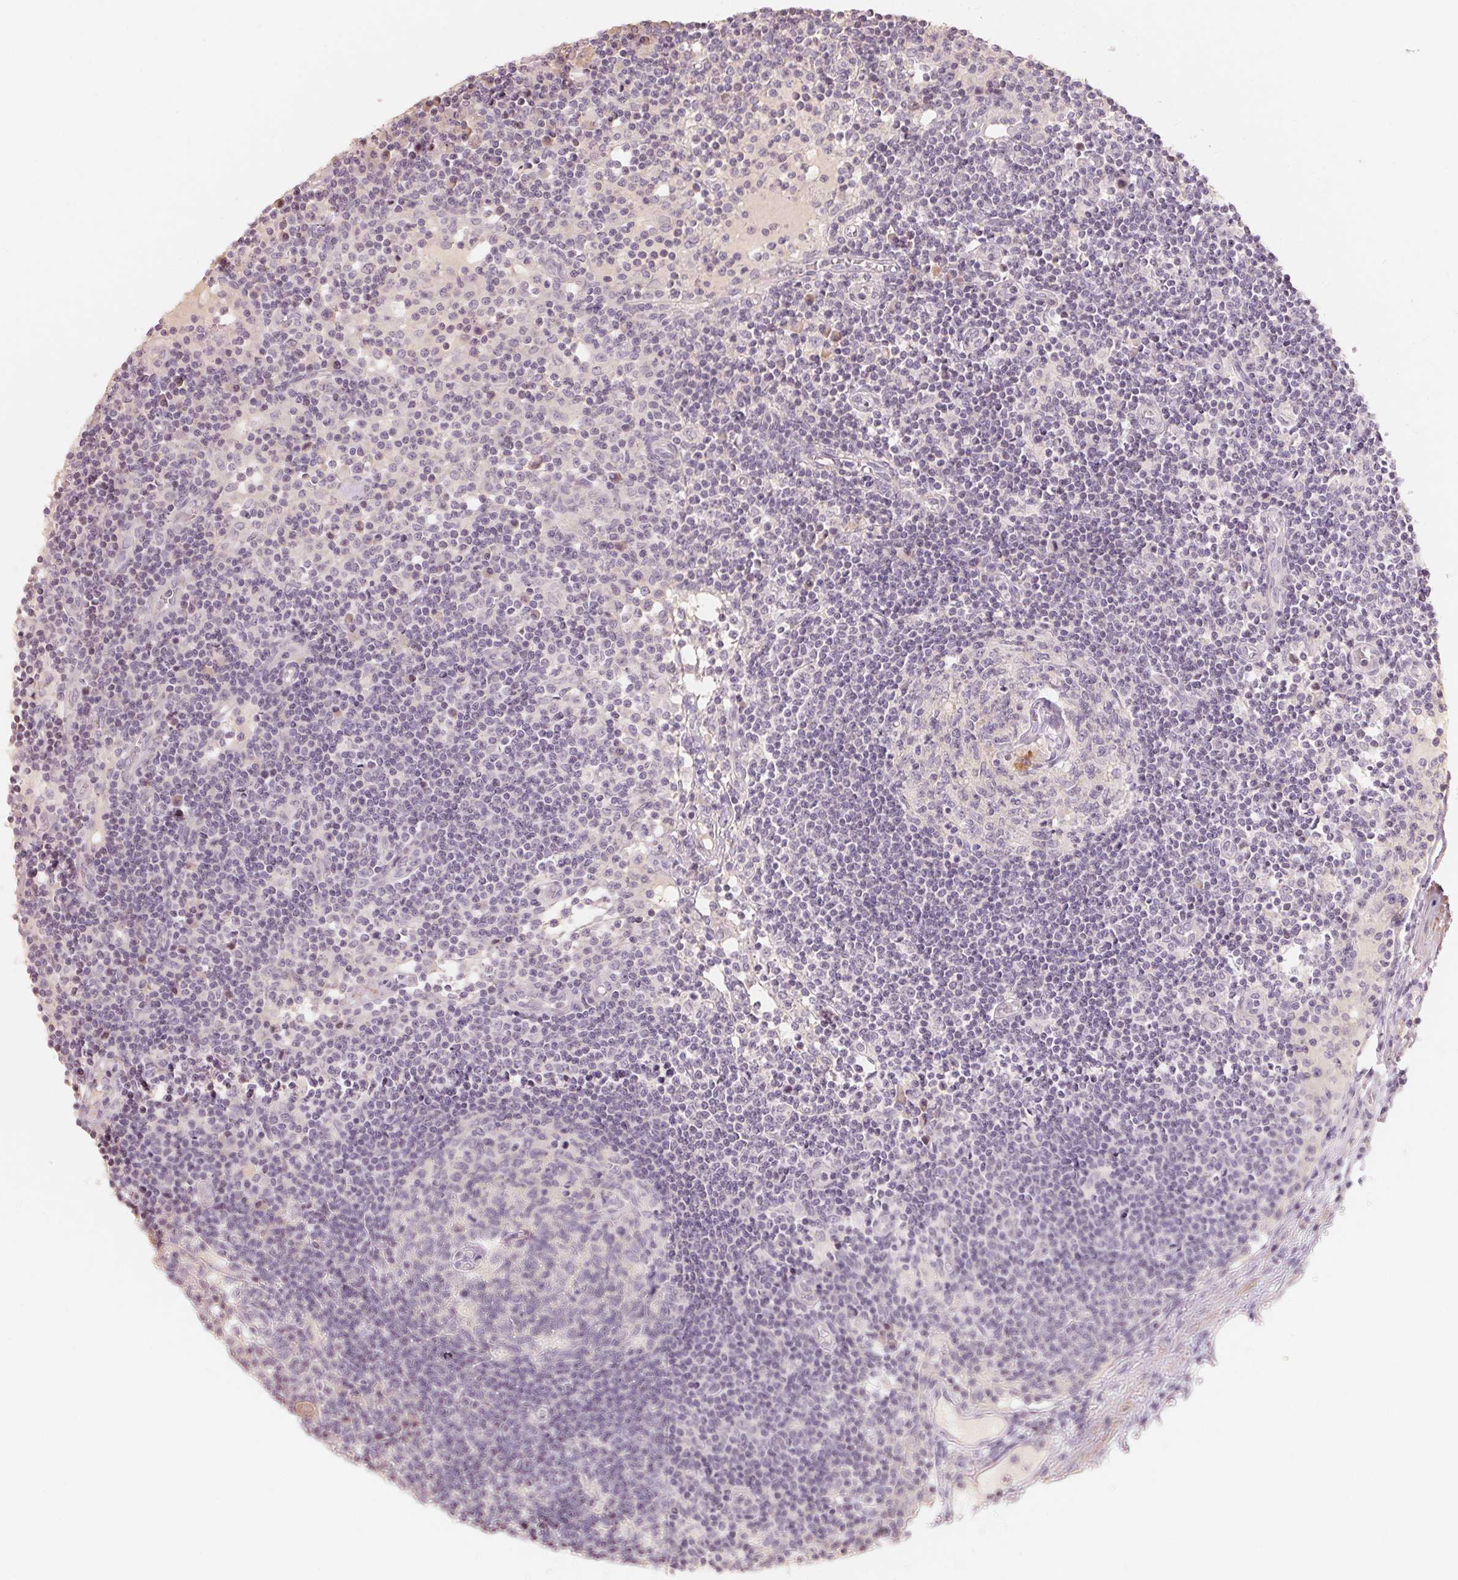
{"staining": {"intensity": "negative", "quantity": "none", "location": "none"}, "tissue": "lymph node", "cell_type": "Germinal center cells", "image_type": "normal", "snomed": [{"axis": "morphology", "description": "Normal tissue, NOS"}, {"axis": "topography", "description": "Lymph node"}], "caption": "Germinal center cells show no significant positivity in normal lymph node. (DAB immunohistochemistry (IHC) visualized using brightfield microscopy, high magnification).", "gene": "TP53AIP1", "patient": {"sex": "female", "age": 72}}